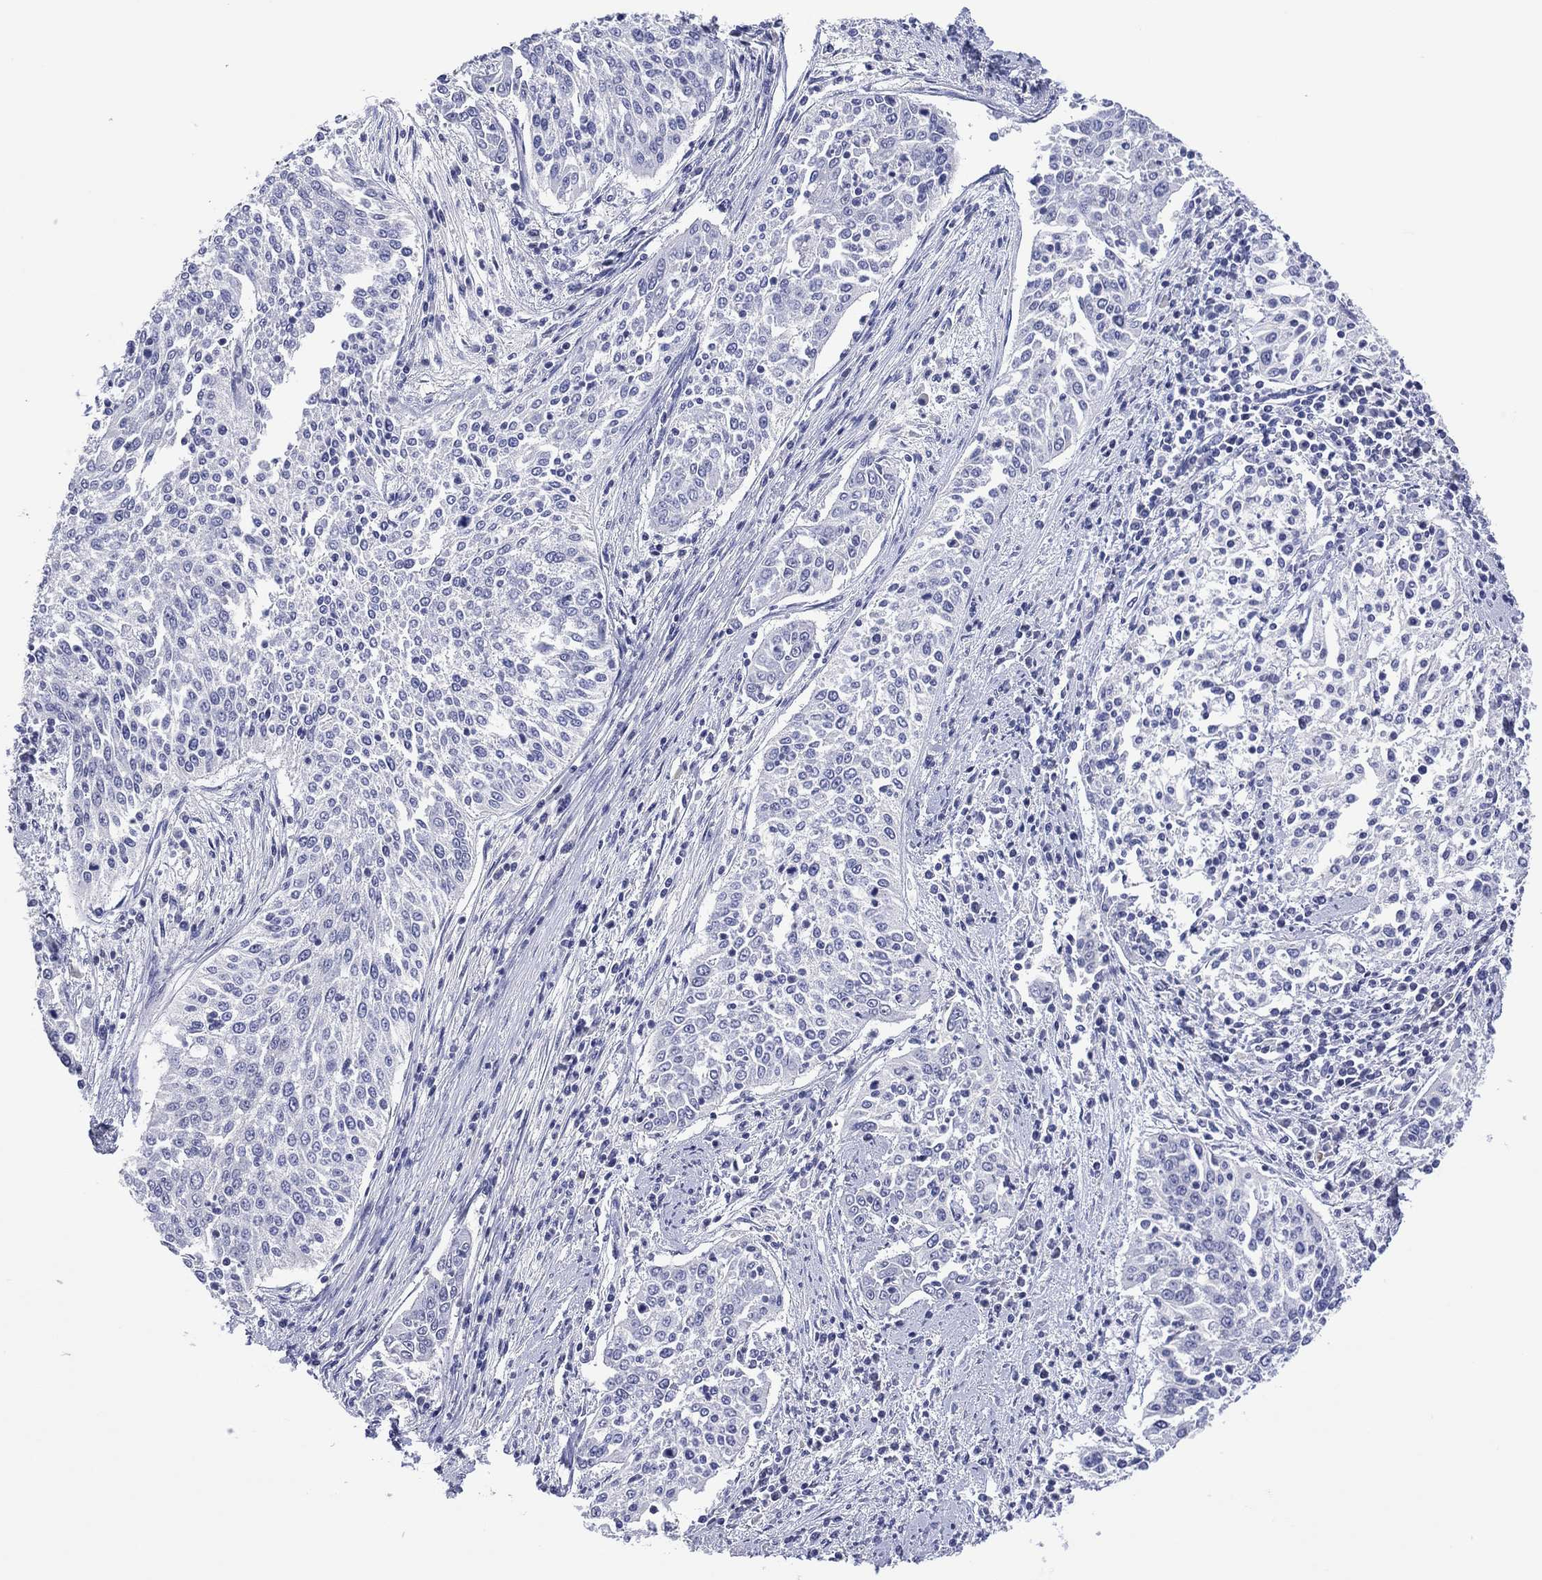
{"staining": {"intensity": "negative", "quantity": "none", "location": "none"}, "tissue": "cervical cancer", "cell_type": "Tumor cells", "image_type": "cancer", "snomed": [{"axis": "morphology", "description": "Squamous cell carcinoma, NOS"}, {"axis": "topography", "description": "Cervix"}], "caption": "IHC of cervical cancer (squamous cell carcinoma) reveals no staining in tumor cells.", "gene": "UTF1", "patient": {"sex": "female", "age": 41}}